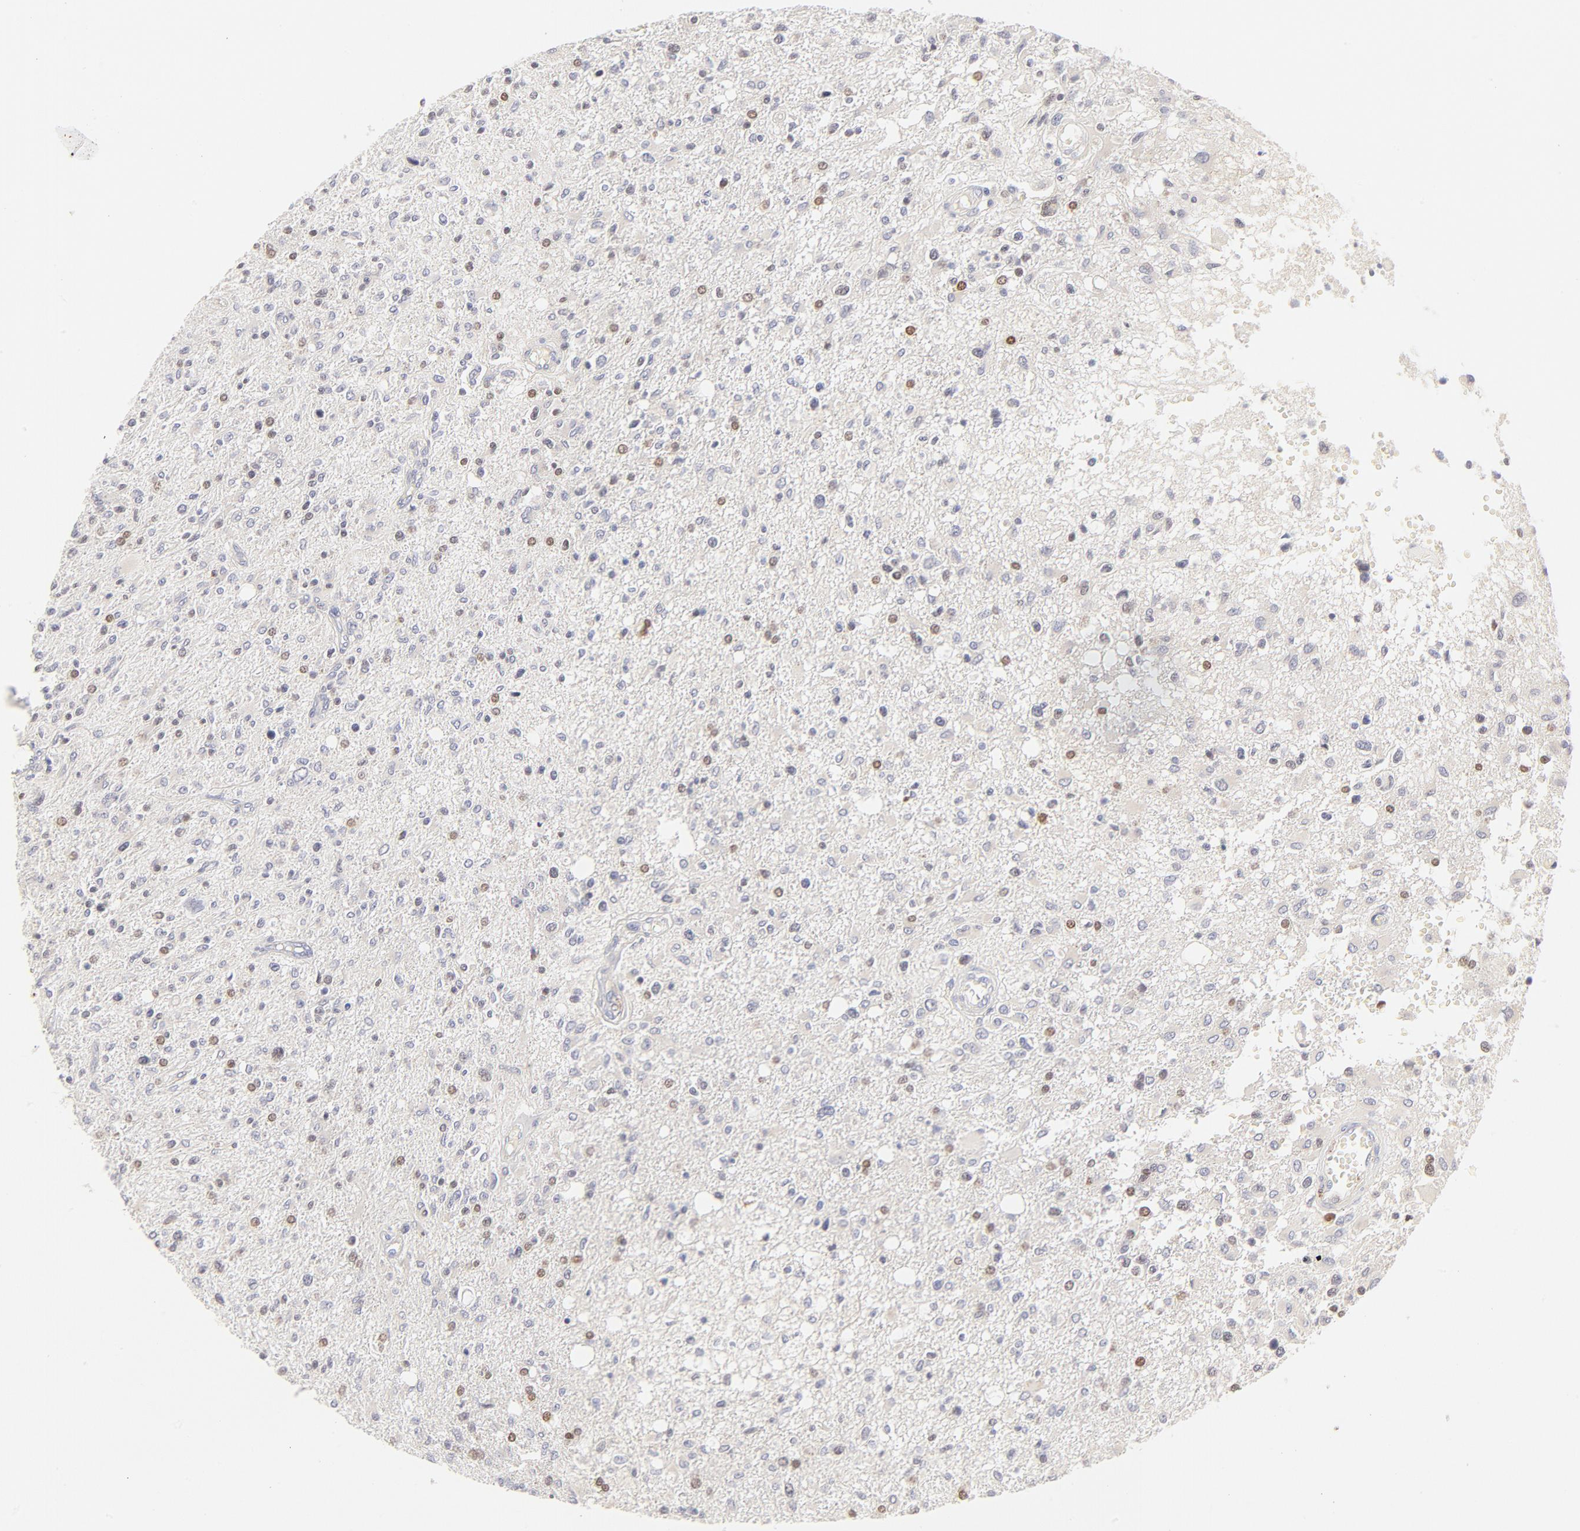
{"staining": {"intensity": "moderate", "quantity": "25%-75%", "location": "nuclear"}, "tissue": "glioma", "cell_type": "Tumor cells", "image_type": "cancer", "snomed": [{"axis": "morphology", "description": "Glioma, malignant, High grade"}, {"axis": "topography", "description": "Cerebral cortex"}], "caption": "High-grade glioma (malignant) stained for a protein (brown) displays moderate nuclear positive staining in approximately 25%-75% of tumor cells.", "gene": "NKX2-2", "patient": {"sex": "male", "age": 76}}